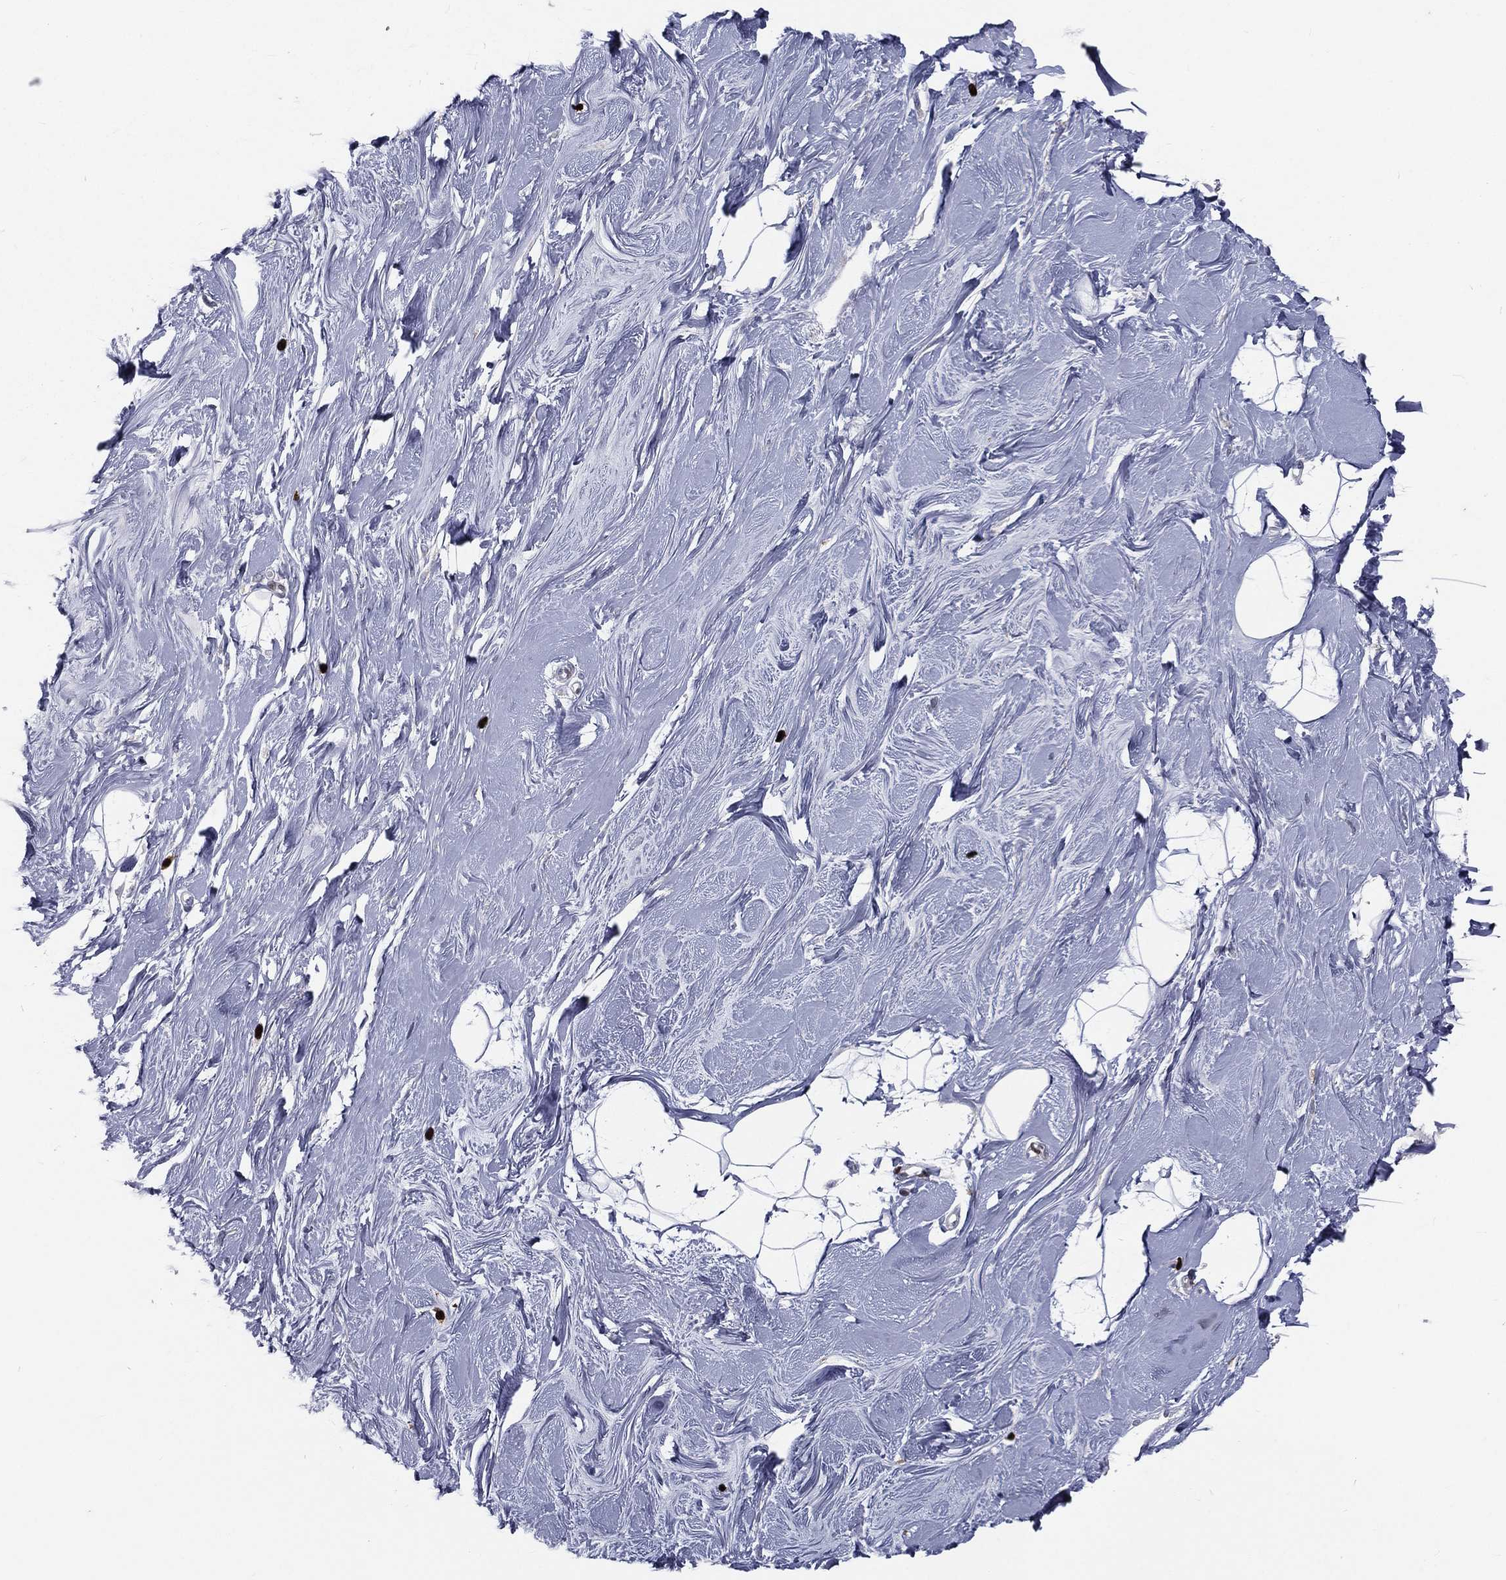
{"staining": {"intensity": "negative", "quantity": "none", "location": "none"}, "tissue": "adipose tissue", "cell_type": "Adipocytes", "image_type": "normal", "snomed": [{"axis": "morphology", "description": "Normal tissue, NOS"}, {"axis": "topography", "description": "Breast"}], "caption": "This image is of benign adipose tissue stained with immunohistochemistry to label a protein in brown with the nuclei are counter-stained blue. There is no expression in adipocytes.", "gene": "MNDA", "patient": {"sex": "female", "age": 49}}